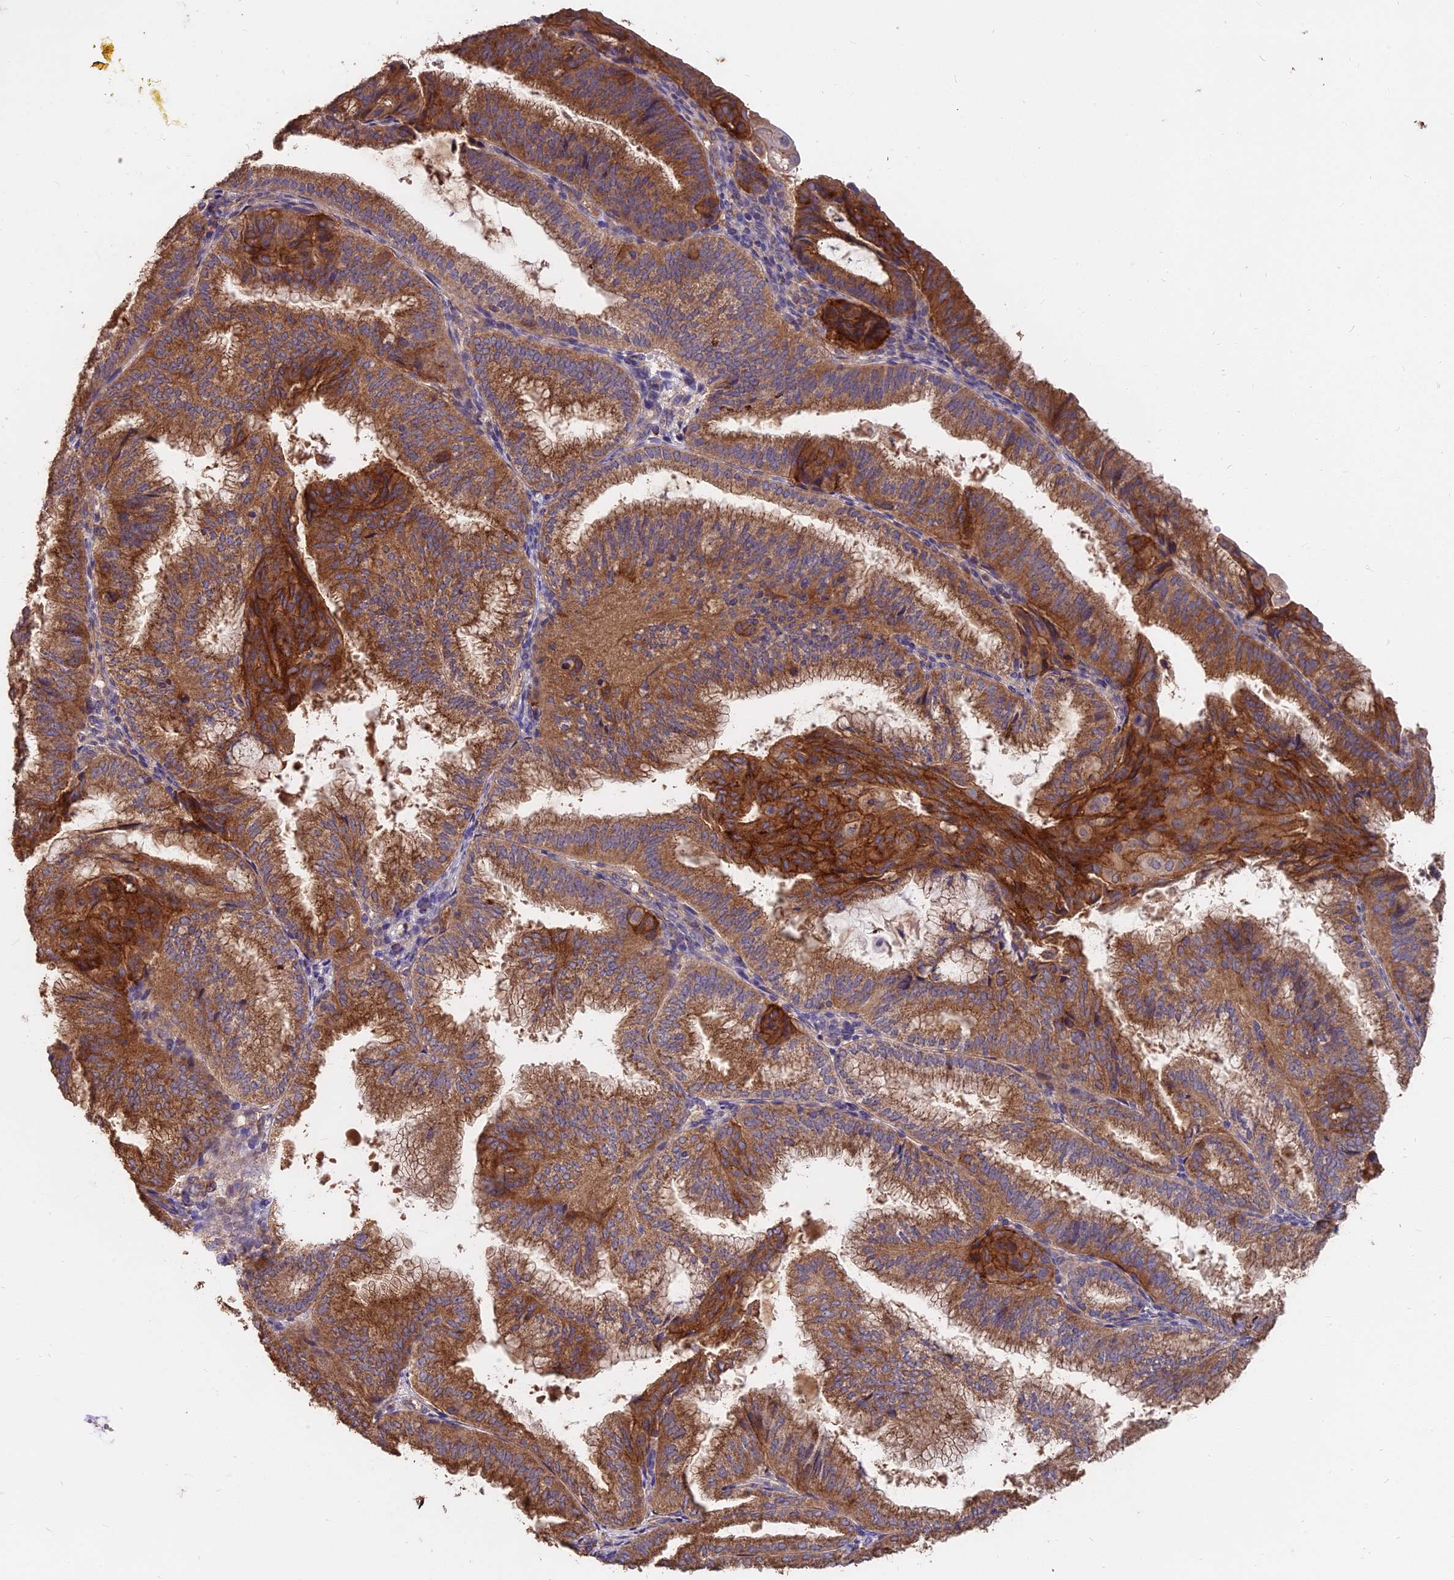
{"staining": {"intensity": "moderate", "quantity": ">75%", "location": "cytoplasmic/membranous"}, "tissue": "endometrial cancer", "cell_type": "Tumor cells", "image_type": "cancer", "snomed": [{"axis": "morphology", "description": "Adenocarcinoma, NOS"}, {"axis": "topography", "description": "Endometrium"}], "caption": "High-power microscopy captured an IHC histopathology image of endometrial cancer (adenocarcinoma), revealing moderate cytoplasmic/membranous staining in approximately >75% of tumor cells.", "gene": "CEMIP2", "patient": {"sex": "female", "age": 49}}